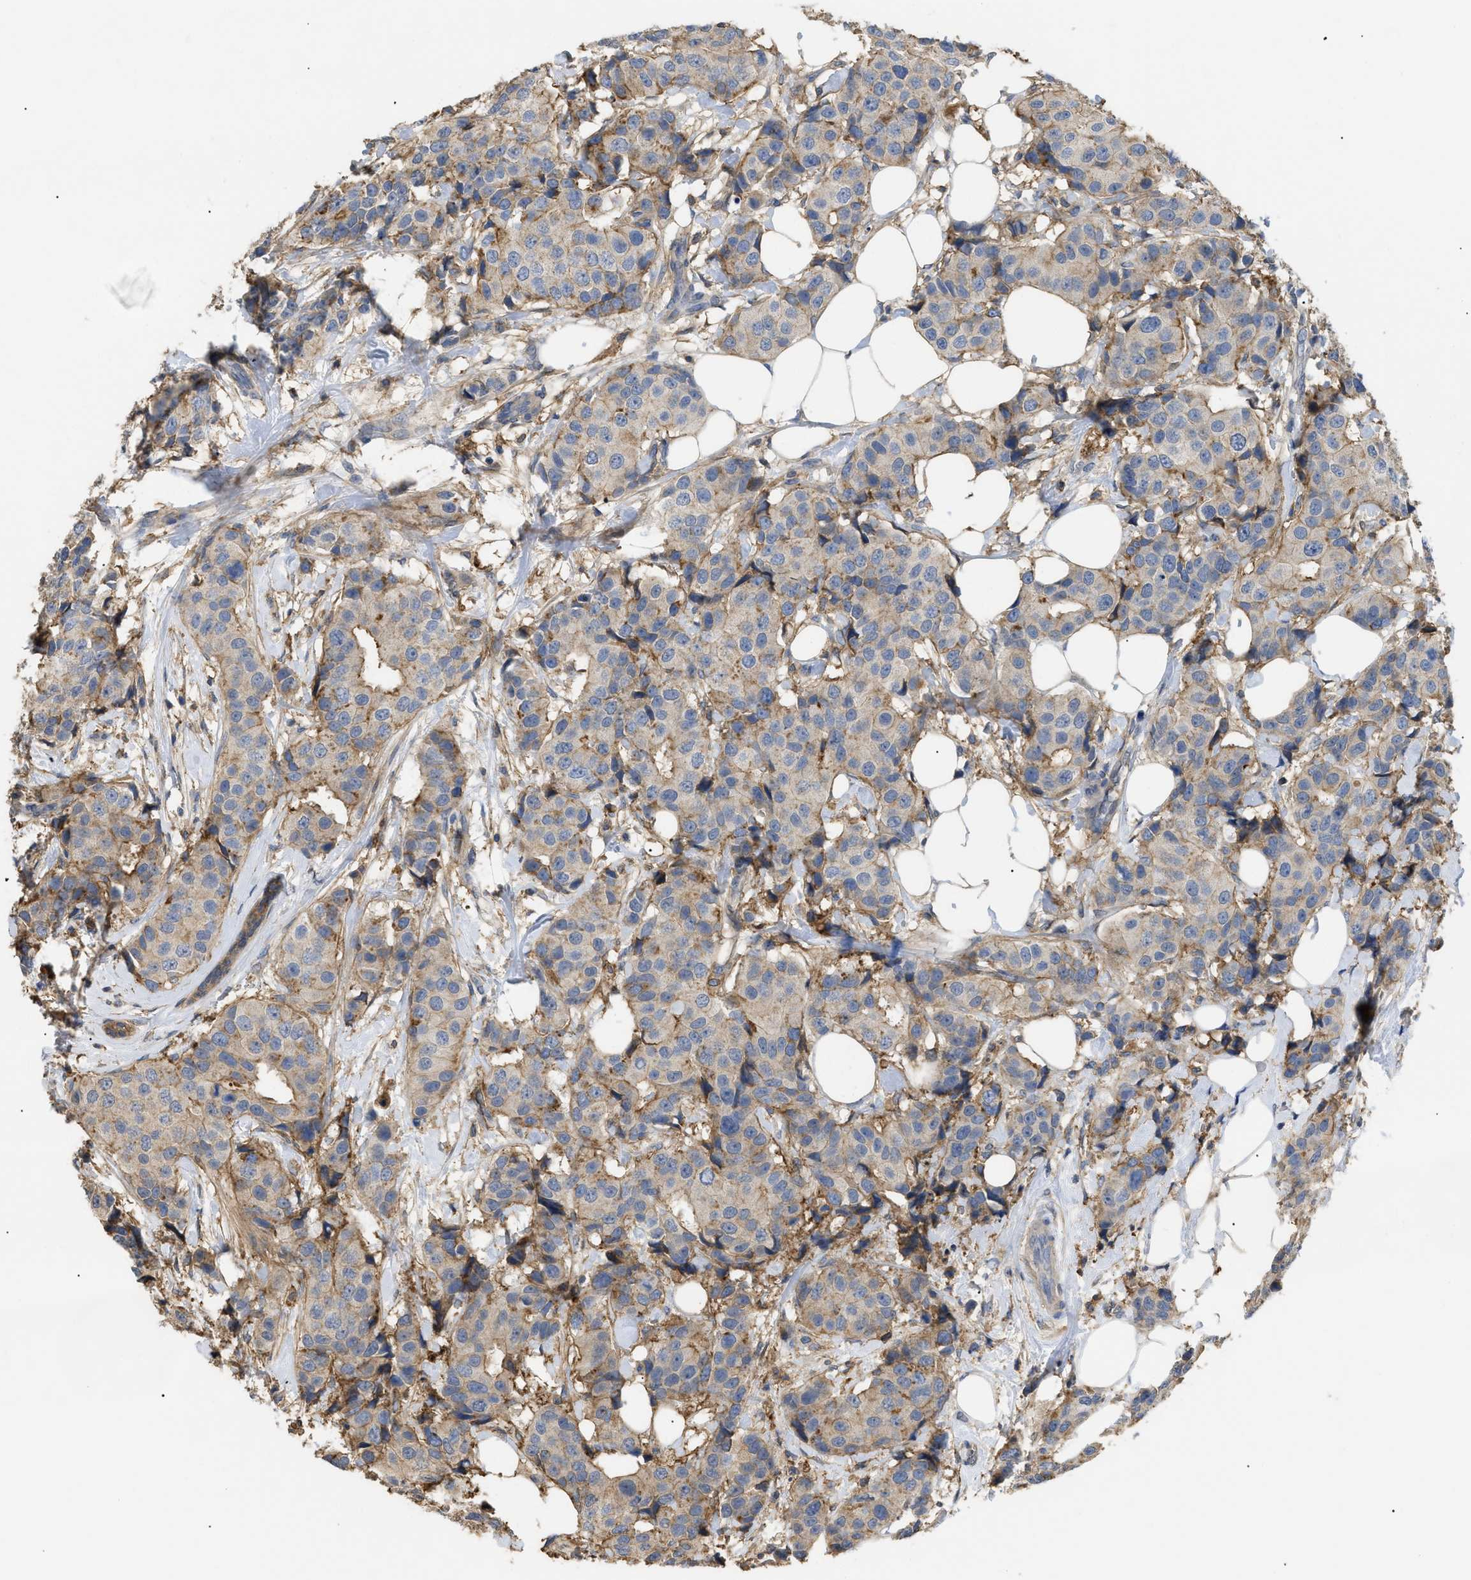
{"staining": {"intensity": "moderate", "quantity": "<25%", "location": "cytoplasmic/membranous"}, "tissue": "breast cancer", "cell_type": "Tumor cells", "image_type": "cancer", "snomed": [{"axis": "morphology", "description": "Normal tissue, NOS"}, {"axis": "morphology", "description": "Duct carcinoma"}, {"axis": "topography", "description": "Breast"}], "caption": "A photomicrograph of breast intraductal carcinoma stained for a protein displays moderate cytoplasmic/membranous brown staining in tumor cells.", "gene": "ANXA4", "patient": {"sex": "female", "age": 39}}